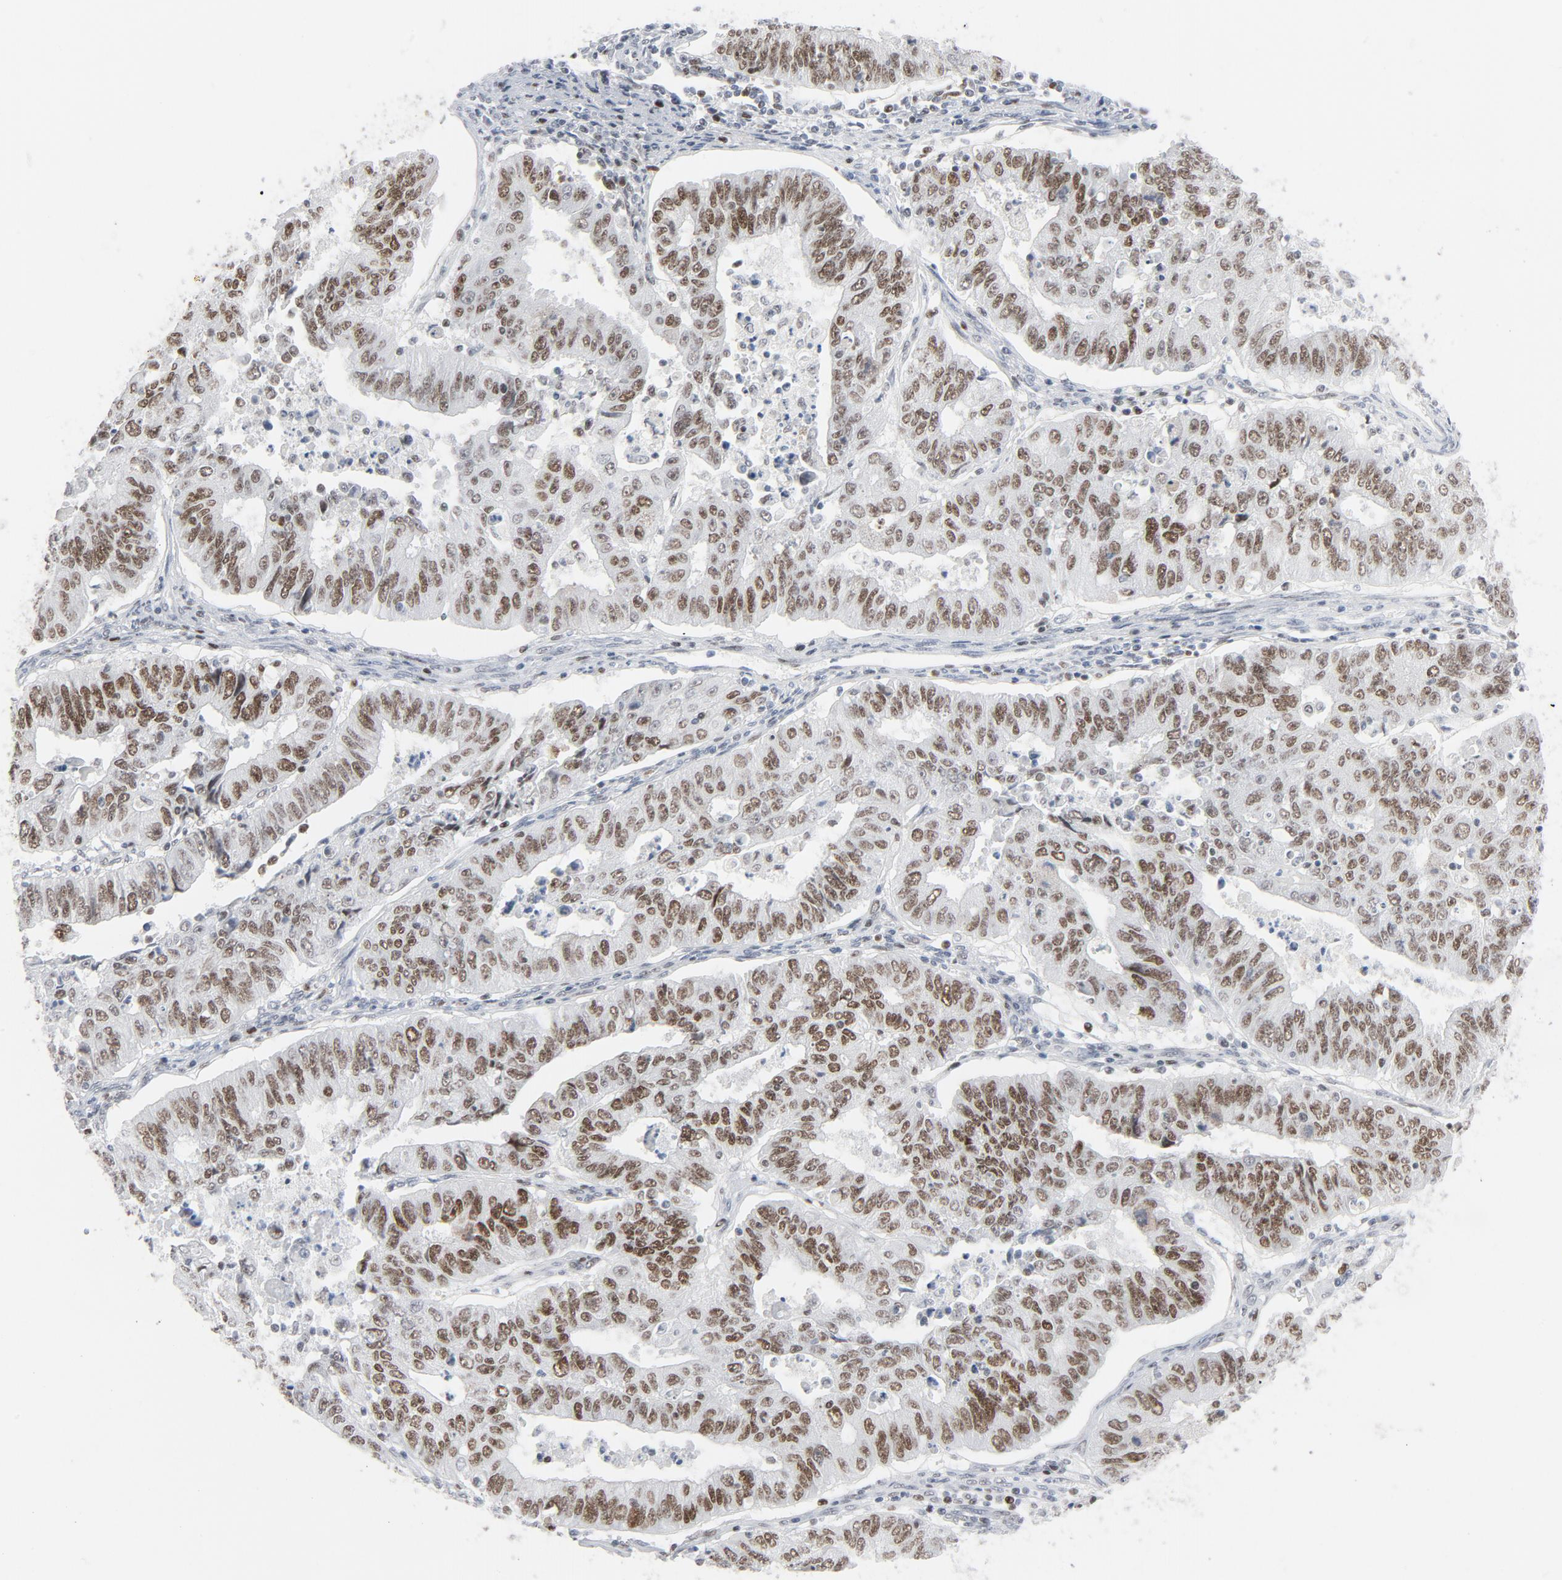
{"staining": {"intensity": "moderate", "quantity": ">75%", "location": "nuclear"}, "tissue": "endometrial cancer", "cell_type": "Tumor cells", "image_type": "cancer", "snomed": [{"axis": "morphology", "description": "Adenocarcinoma, NOS"}, {"axis": "topography", "description": "Endometrium"}], "caption": "About >75% of tumor cells in human adenocarcinoma (endometrial) reveal moderate nuclear protein expression as visualized by brown immunohistochemical staining.", "gene": "POLD1", "patient": {"sex": "female", "age": 42}}